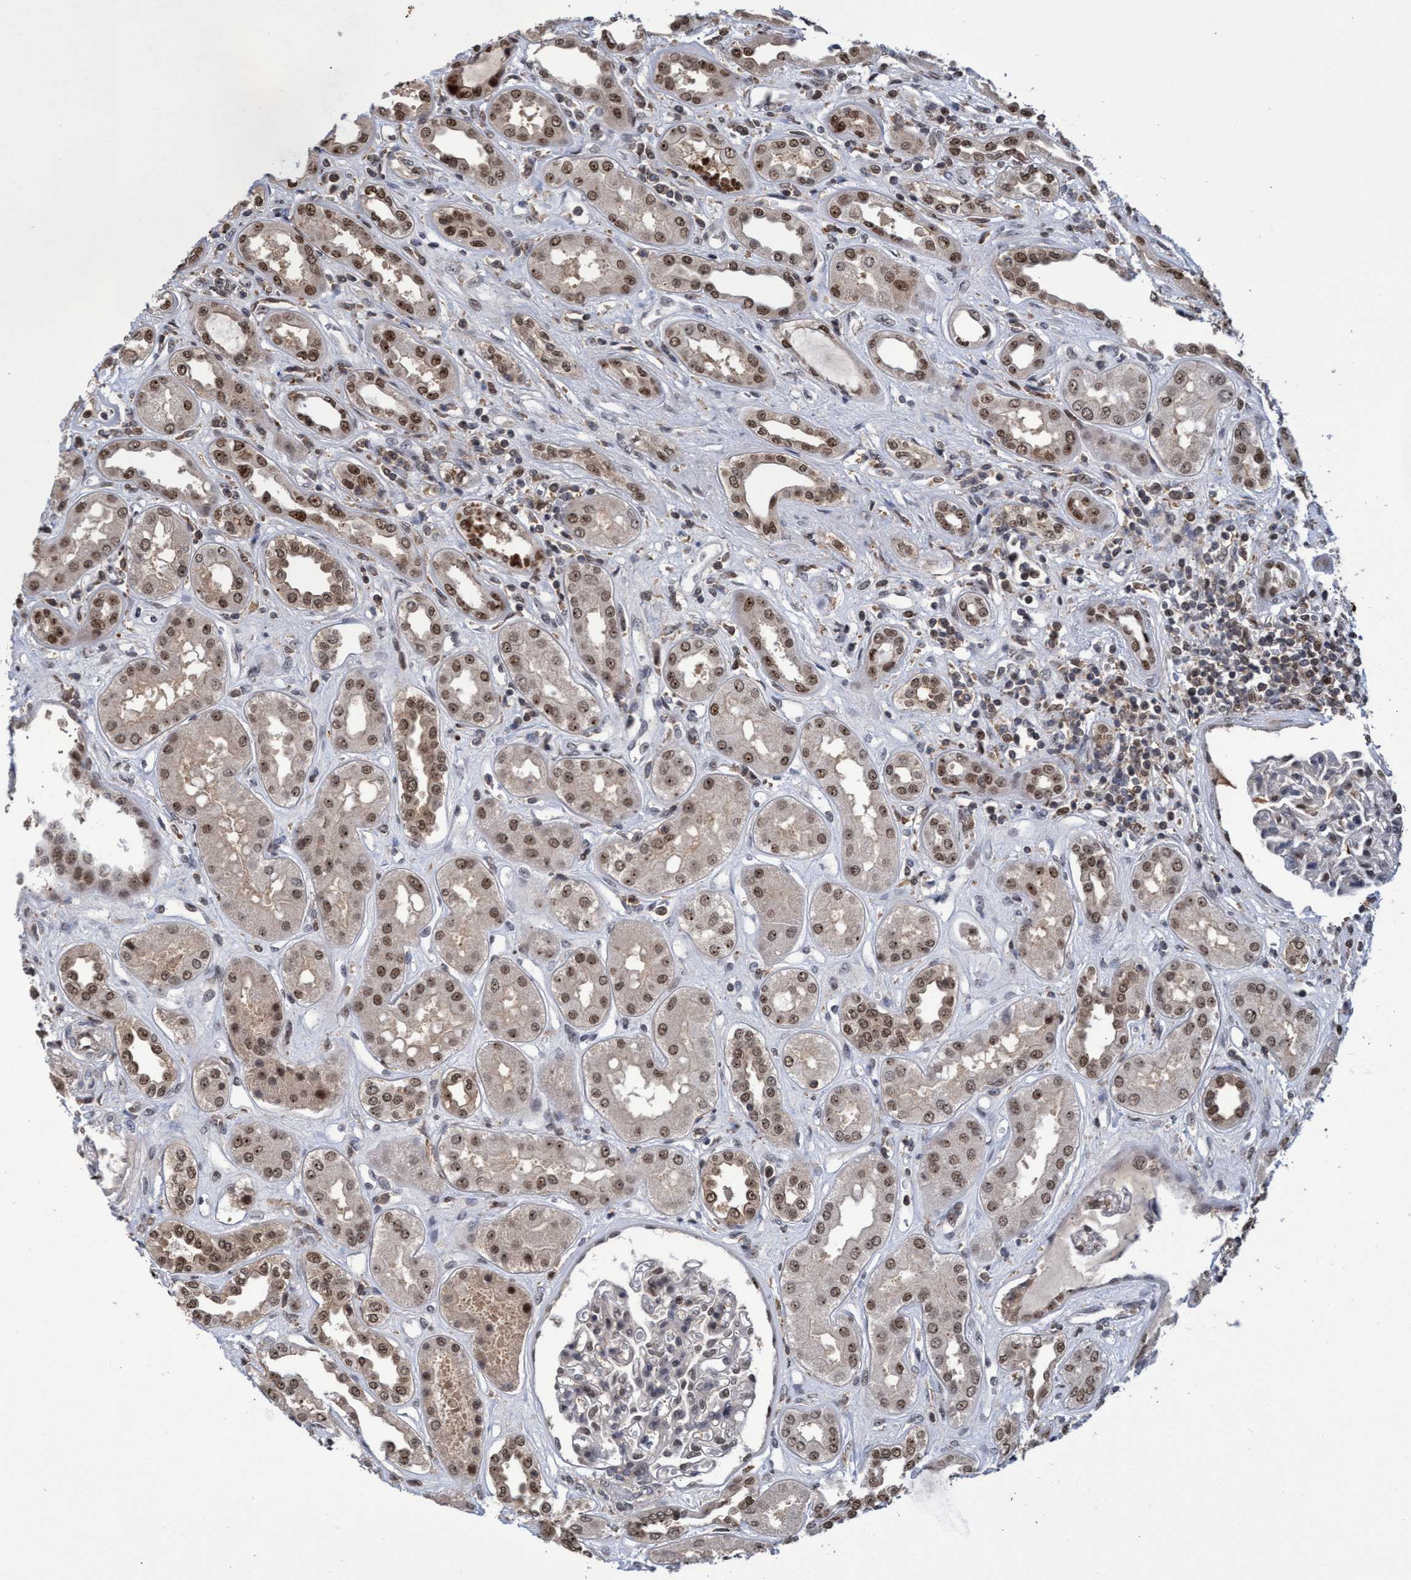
{"staining": {"intensity": "moderate", "quantity": "25%-75%", "location": "nuclear"}, "tissue": "kidney", "cell_type": "Cells in glomeruli", "image_type": "normal", "snomed": [{"axis": "morphology", "description": "Normal tissue, NOS"}, {"axis": "topography", "description": "Kidney"}], "caption": "Cells in glomeruli display medium levels of moderate nuclear staining in about 25%-75% of cells in unremarkable kidney.", "gene": "GTF2F1", "patient": {"sex": "male", "age": 59}}